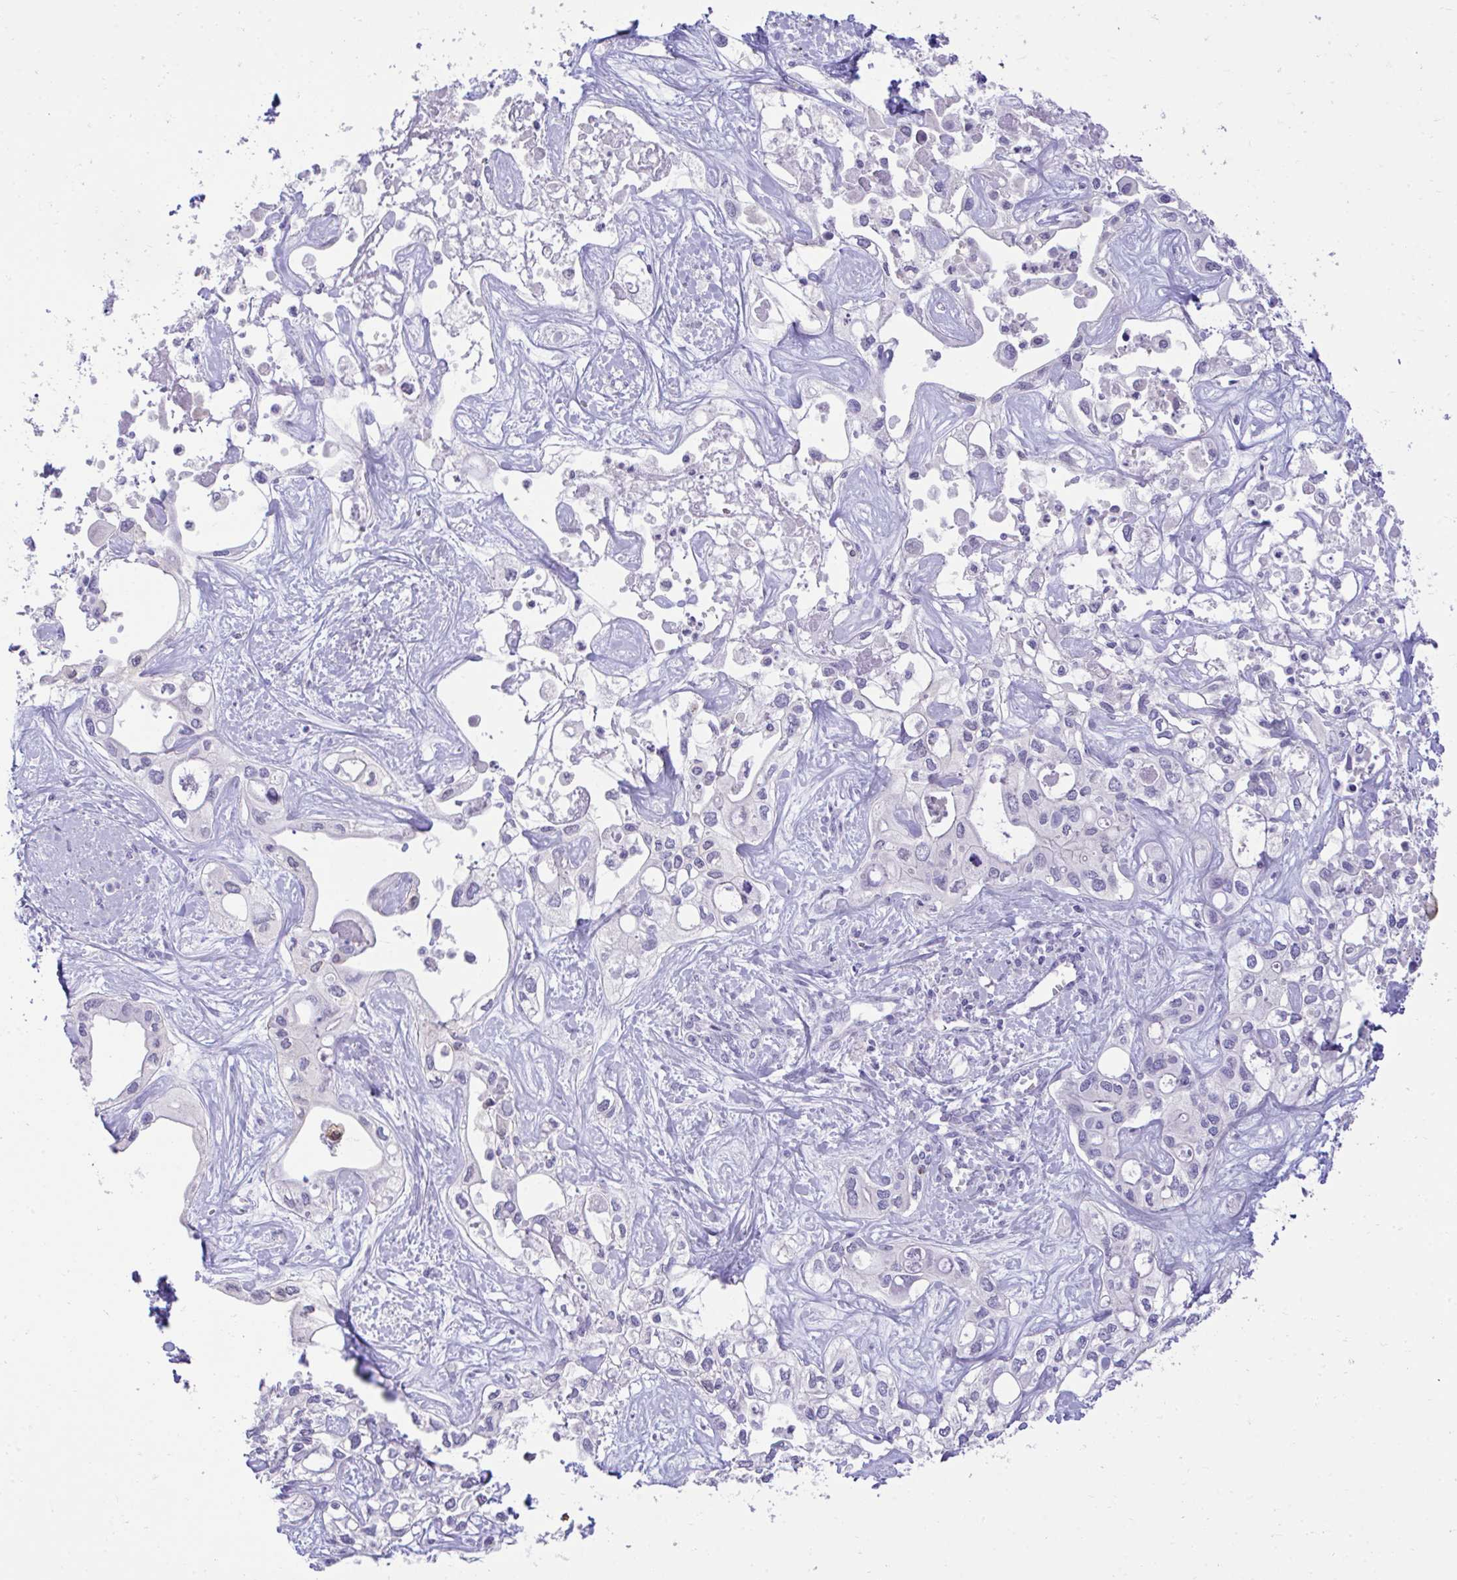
{"staining": {"intensity": "negative", "quantity": "none", "location": "none"}, "tissue": "liver cancer", "cell_type": "Tumor cells", "image_type": "cancer", "snomed": [{"axis": "morphology", "description": "Cholangiocarcinoma"}, {"axis": "topography", "description": "Liver"}], "caption": "The image reveals no staining of tumor cells in cholangiocarcinoma (liver). (DAB (3,3'-diaminobenzidine) immunohistochemistry, high magnification).", "gene": "TMCO5A", "patient": {"sex": "female", "age": 64}}